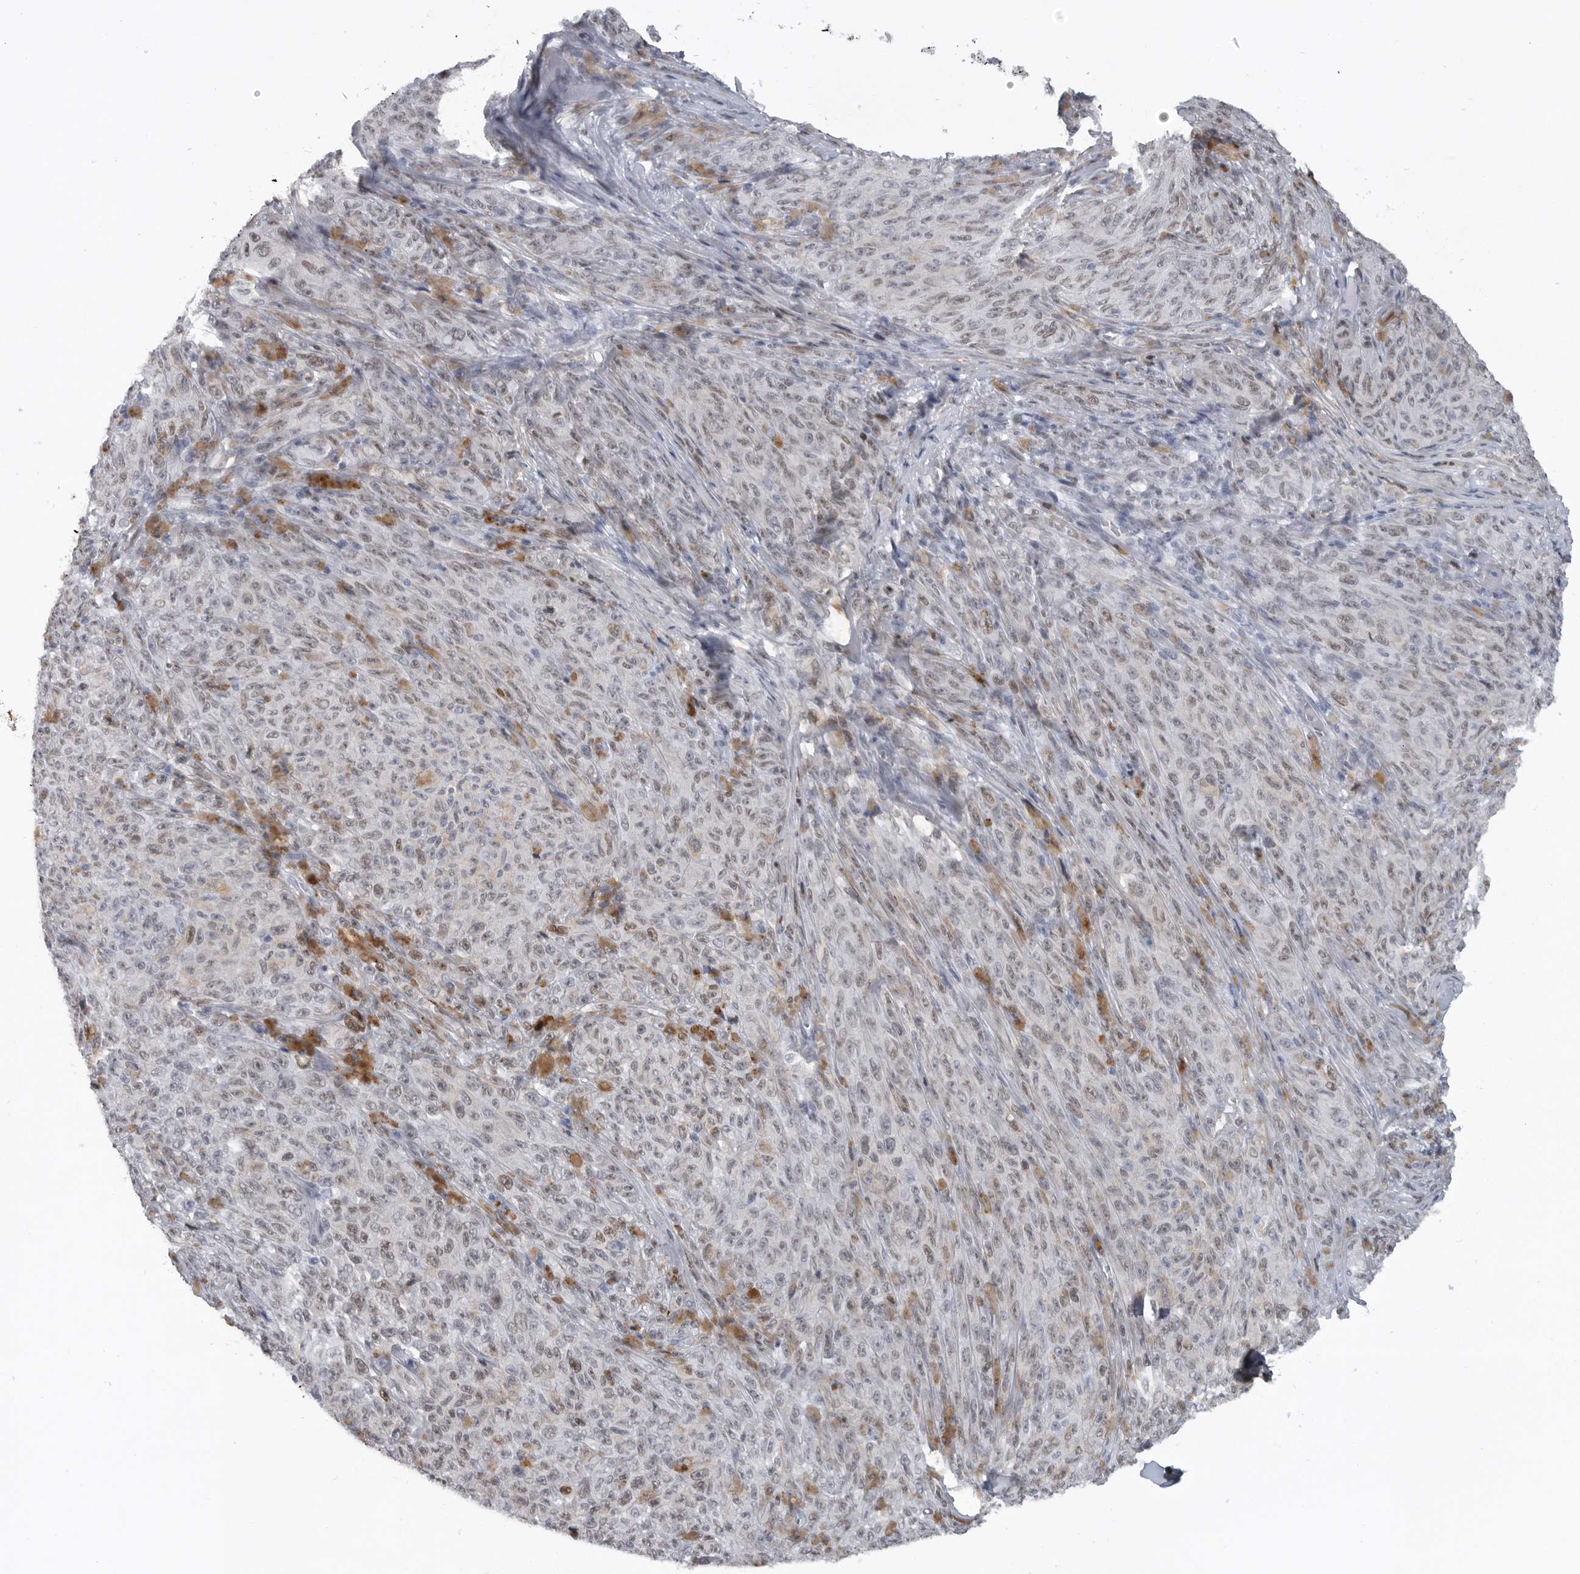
{"staining": {"intensity": "weak", "quantity": "<25%", "location": "nuclear"}, "tissue": "melanoma", "cell_type": "Tumor cells", "image_type": "cancer", "snomed": [{"axis": "morphology", "description": "Malignant melanoma, NOS"}, {"axis": "topography", "description": "Skin"}], "caption": "Protein analysis of malignant melanoma shows no significant positivity in tumor cells. (Immunohistochemistry, brightfield microscopy, high magnification).", "gene": "HMGN3", "patient": {"sex": "female", "age": 82}}